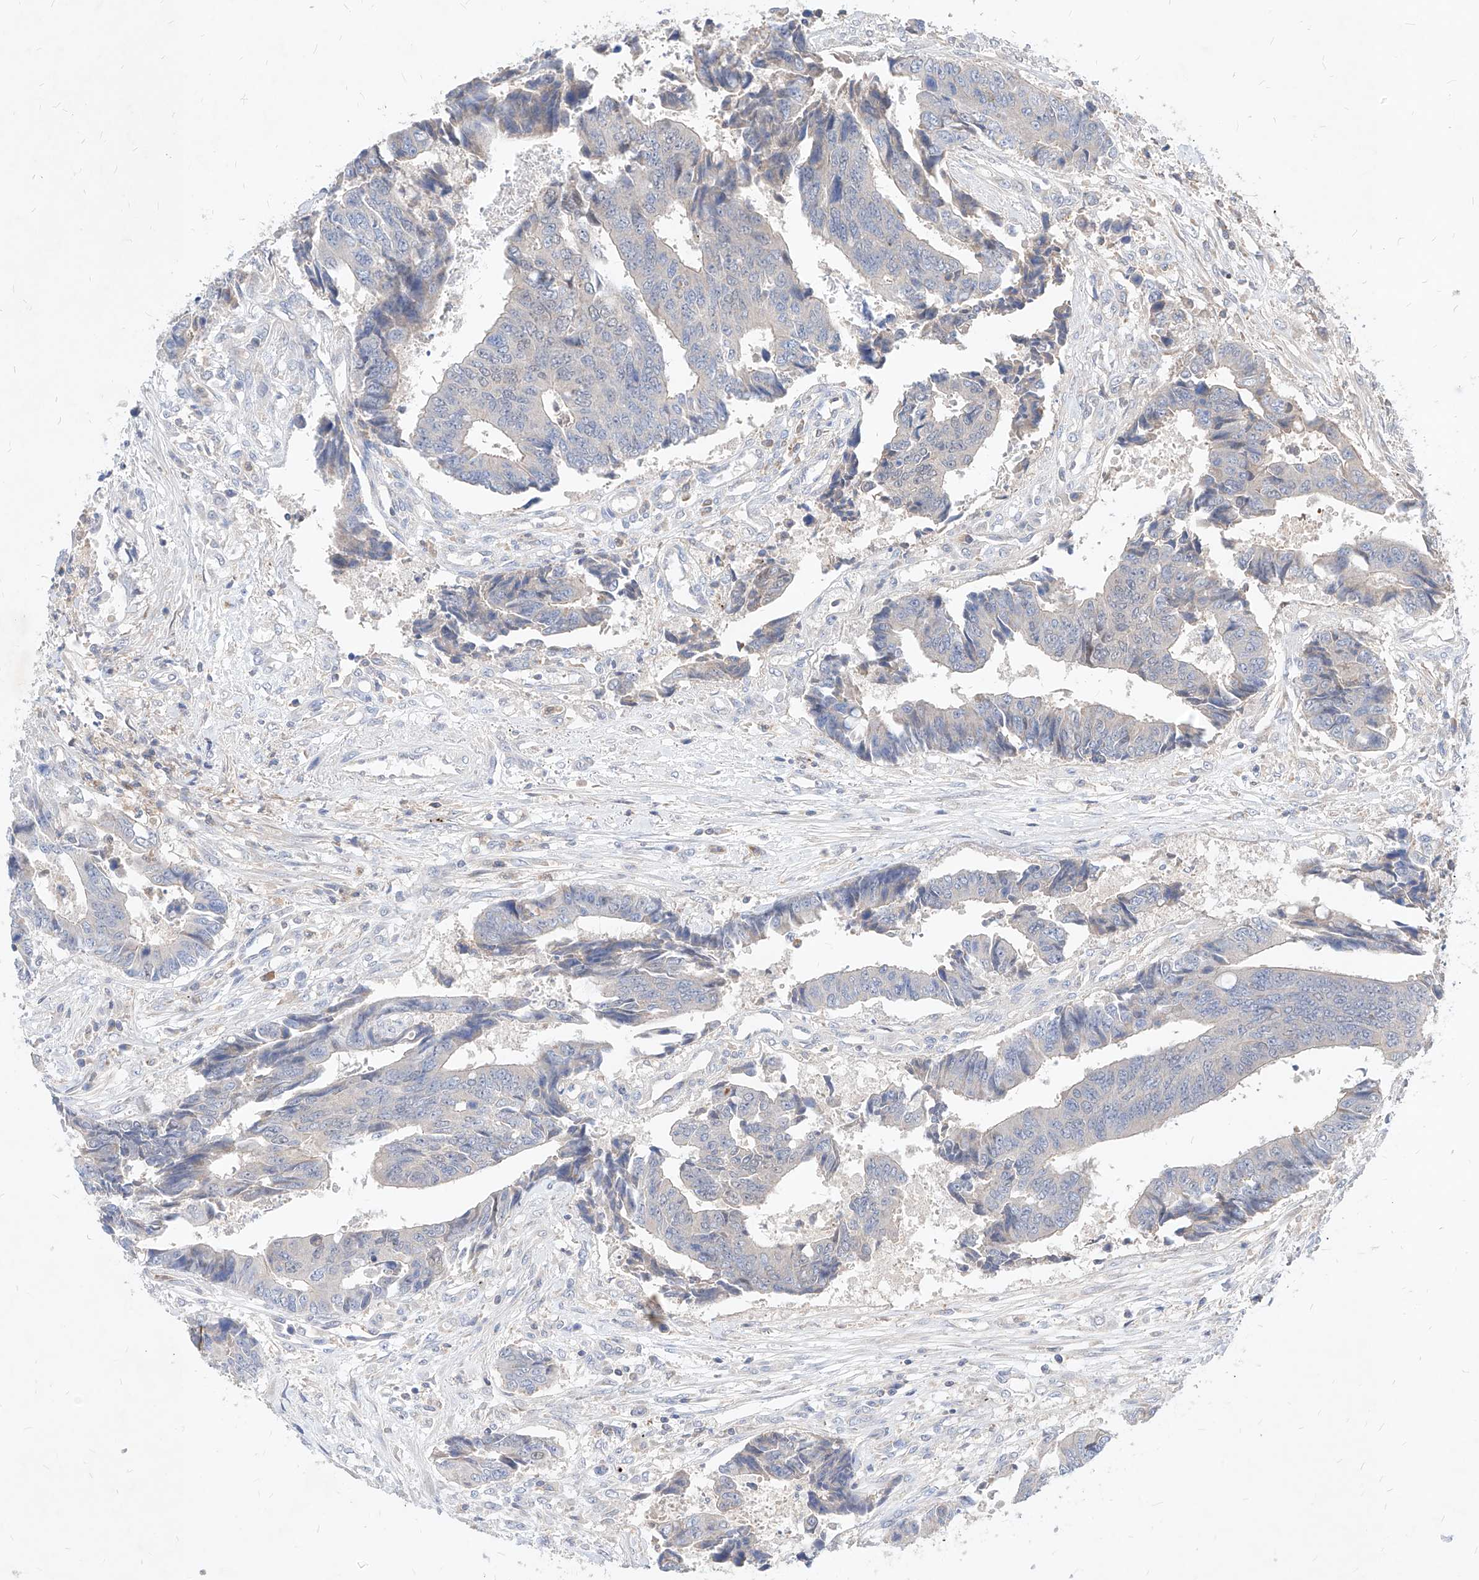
{"staining": {"intensity": "negative", "quantity": "none", "location": "none"}, "tissue": "colorectal cancer", "cell_type": "Tumor cells", "image_type": "cancer", "snomed": [{"axis": "morphology", "description": "Adenocarcinoma, NOS"}, {"axis": "topography", "description": "Rectum"}], "caption": "Tumor cells are negative for brown protein staining in colorectal cancer (adenocarcinoma).", "gene": "TSNAX", "patient": {"sex": "male", "age": 84}}